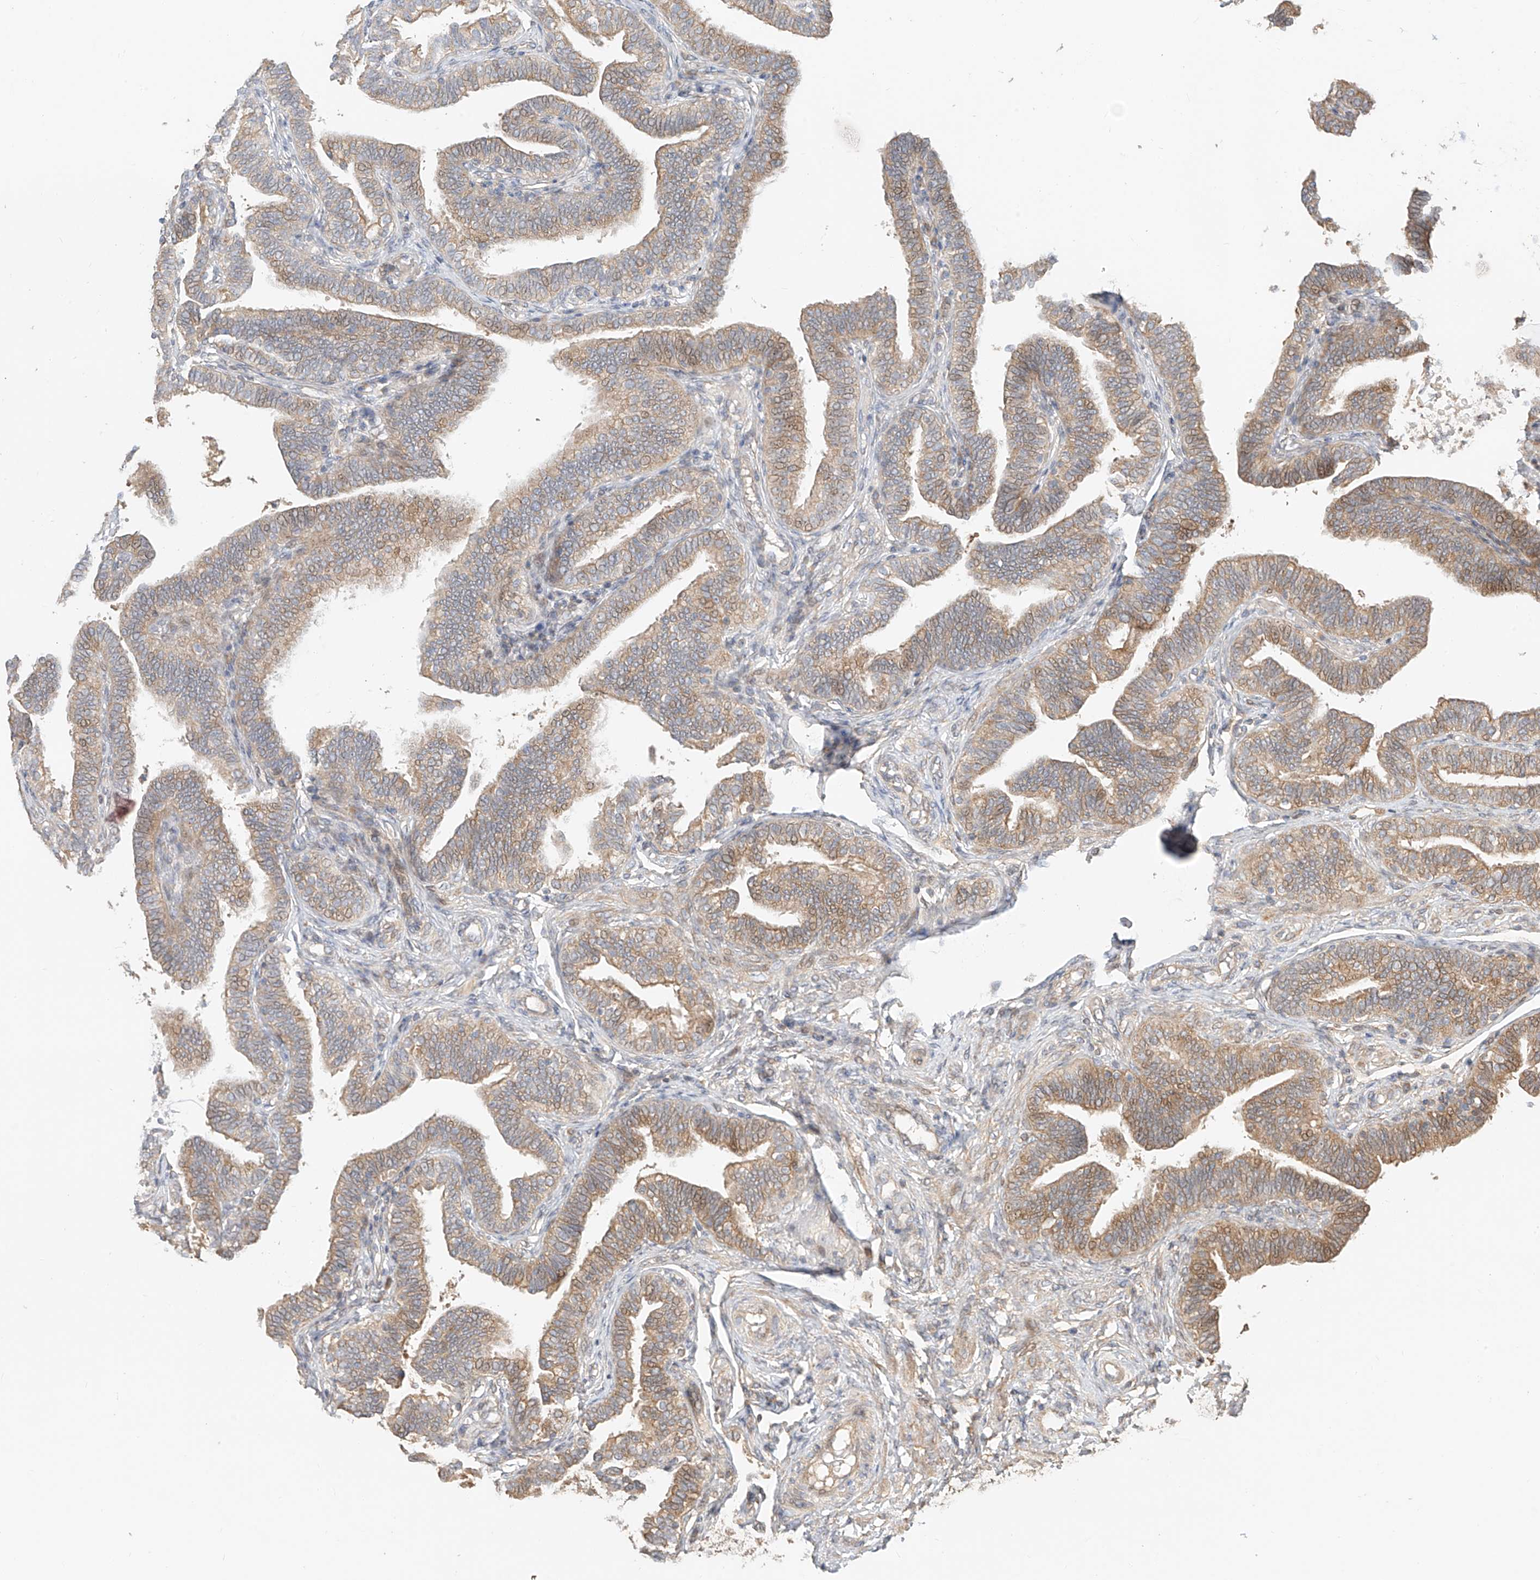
{"staining": {"intensity": "moderate", "quantity": ">75%", "location": "cytoplasmic/membranous"}, "tissue": "fallopian tube", "cell_type": "Glandular cells", "image_type": "normal", "snomed": [{"axis": "morphology", "description": "Normal tissue, NOS"}, {"axis": "topography", "description": "Fallopian tube"}], "caption": "Immunohistochemical staining of unremarkable fallopian tube exhibits moderate cytoplasmic/membranous protein staining in approximately >75% of glandular cells. (IHC, brightfield microscopy, high magnification).", "gene": "TMEM61", "patient": {"sex": "female", "age": 39}}